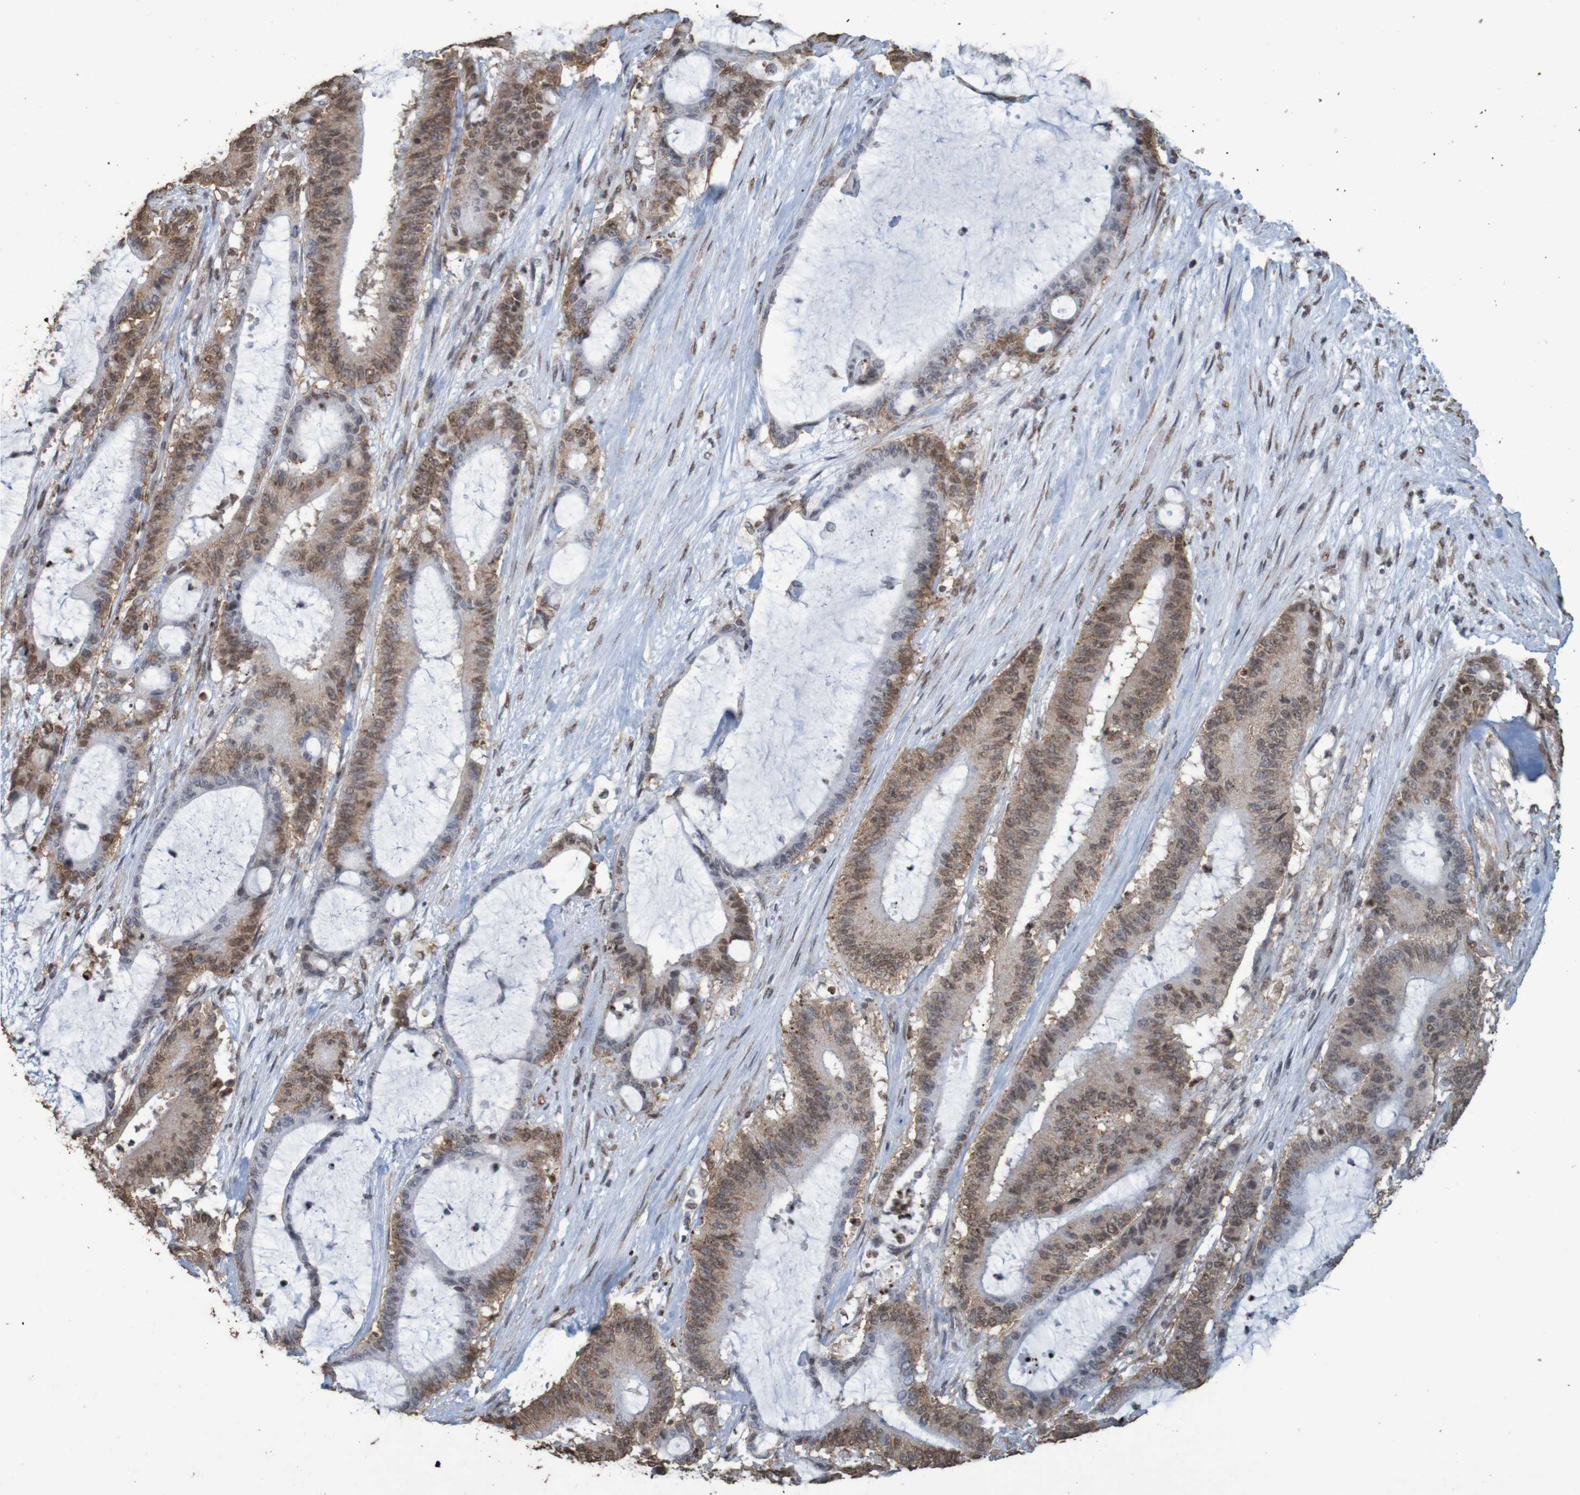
{"staining": {"intensity": "moderate", "quantity": ">75%", "location": "cytoplasmic/membranous,nuclear"}, "tissue": "liver cancer", "cell_type": "Tumor cells", "image_type": "cancer", "snomed": [{"axis": "morphology", "description": "Cholangiocarcinoma"}, {"axis": "topography", "description": "Liver"}], "caption": "Immunohistochemical staining of human cholangiocarcinoma (liver) displays moderate cytoplasmic/membranous and nuclear protein staining in approximately >75% of tumor cells.", "gene": "GFI1", "patient": {"sex": "female", "age": 73}}